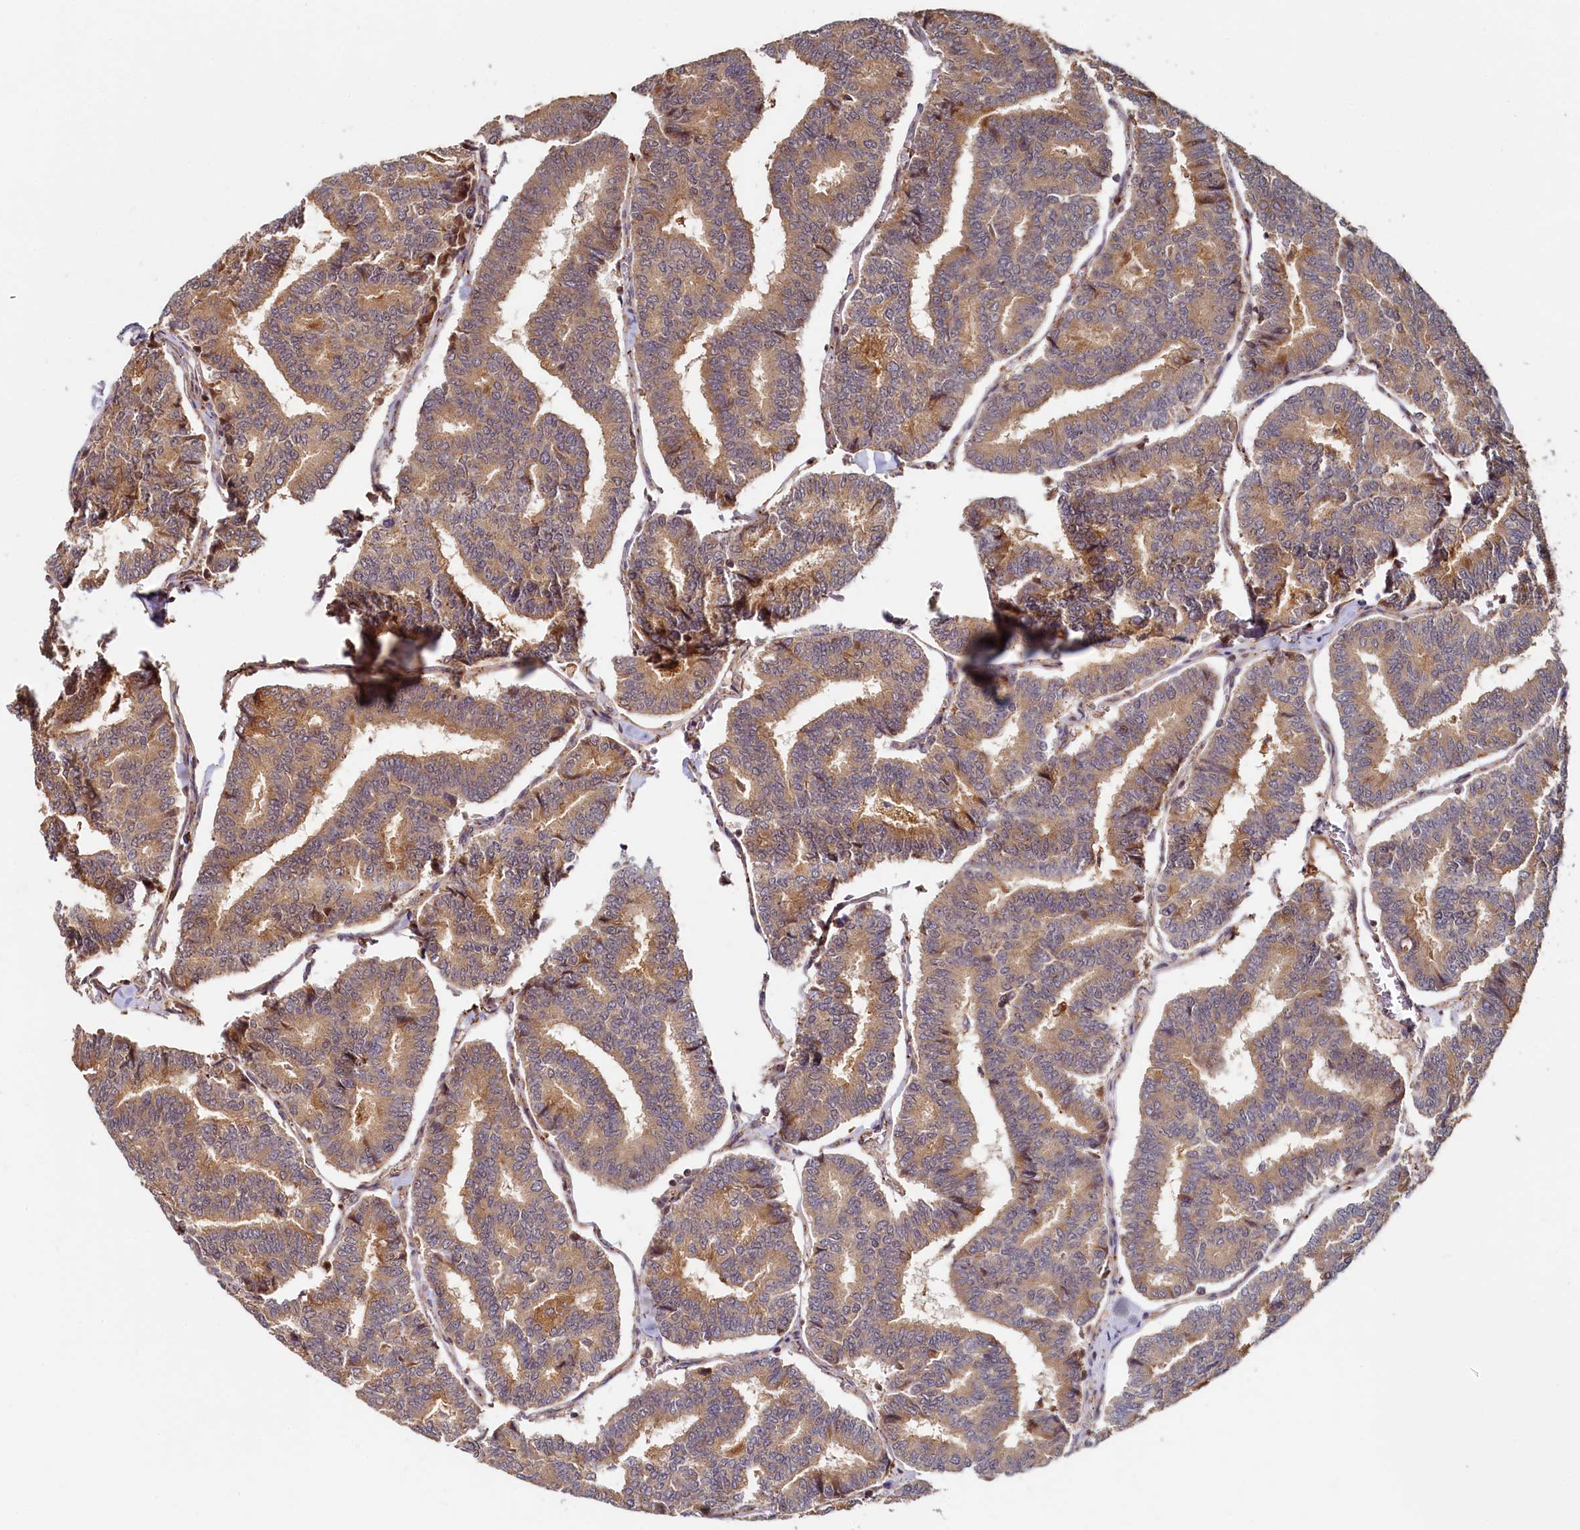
{"staining": {"intensity": "moderate", "quantity": ">75%", "location": "cytoplasmic/membranous"}, "tissue": "thyroid cancer", "cell_type": "Tumor cells", "image_type": "cancer", "snomed": [{"axis": "morphology", "description": "Papillary adenocarcinoma, NOS"}, {"axis": "topography", "description": "Thyroid gland"}], "caption": "An immunohistochemistry (IHC) histopathology image of neoplastic tissue is shown. Protein staining in brown highlights moderate cytoplasmic/membranous positivity in thyroid cancer within tumor cells.", "gene": "TRIM23", "patient": {"sex": "female", "age": 35}}